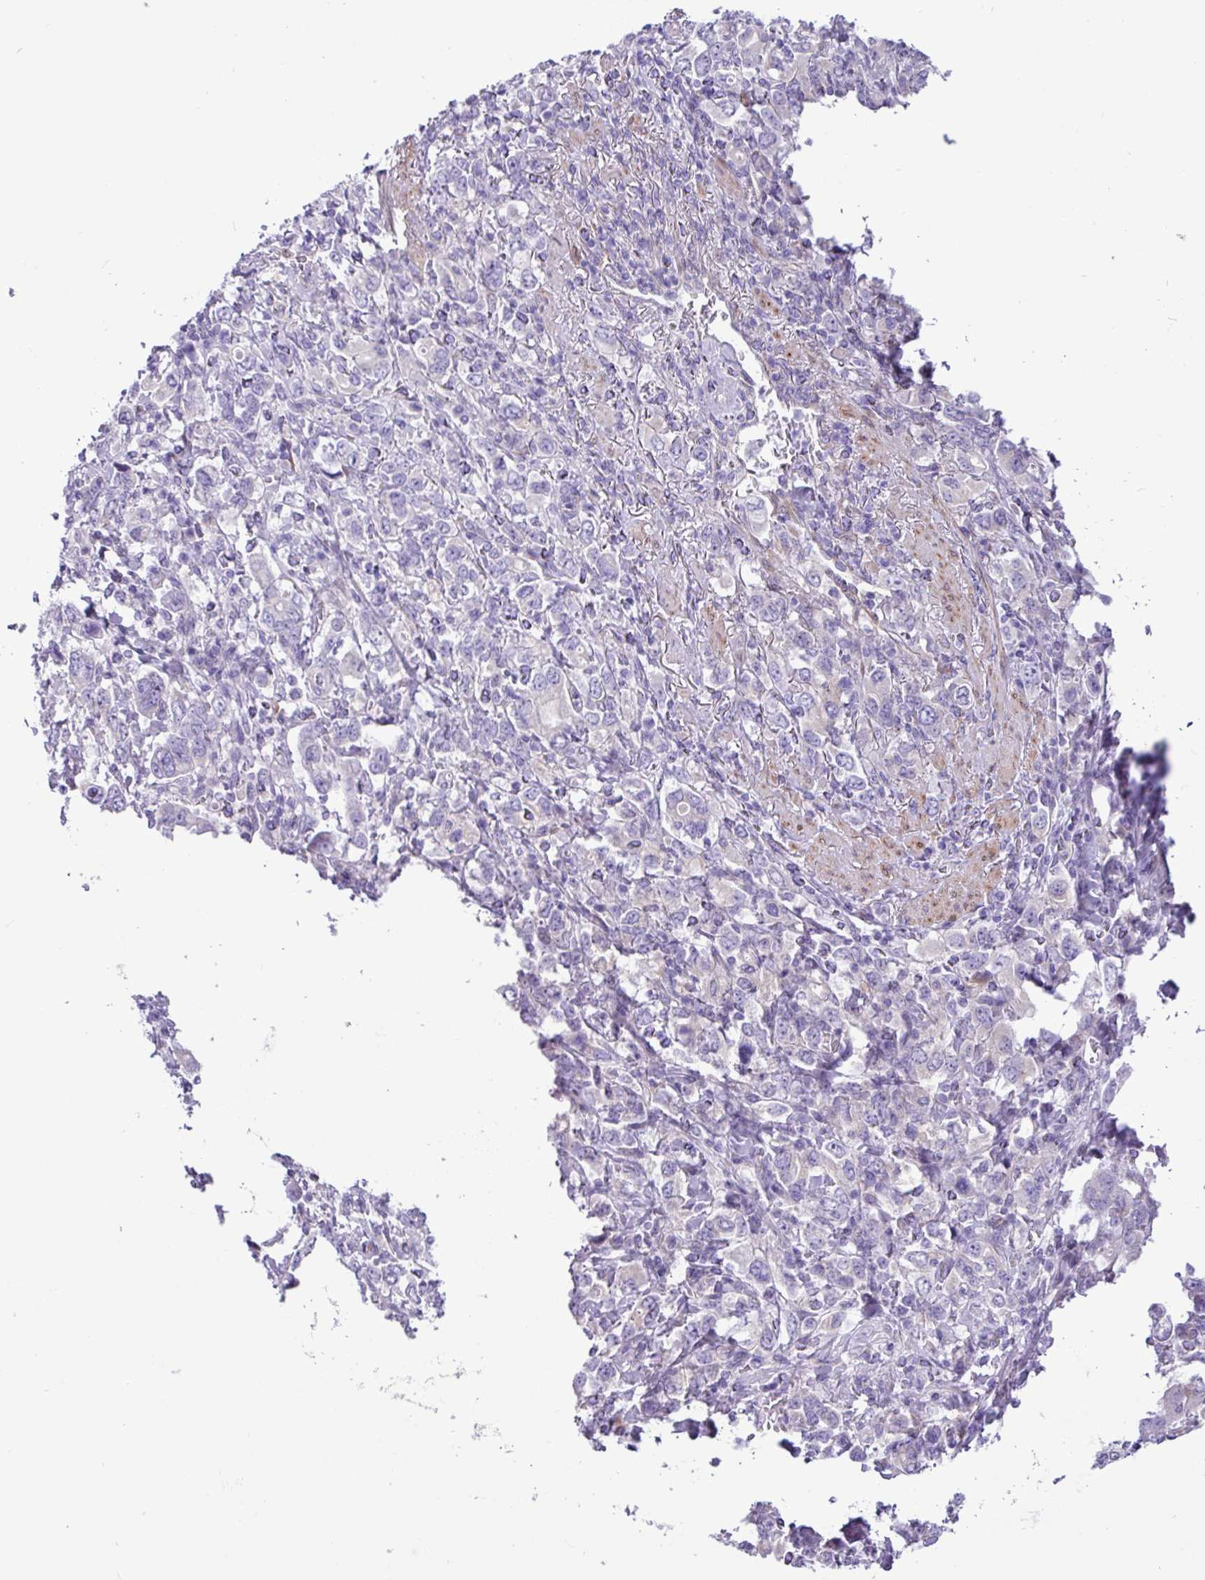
{"staining": {"intensity": "negative", "quantity": "none", "location": "none"}, "tissue": "stomach cancer", "cell_type": "Tumor cells", "image_type": "cancer", "snomed": [{"axis": "morphology", "description": "Adenocarcinoma, NOS"}, {"axis": "topography", "description": "Stomach, upper"}, {"axis": "topography", "description": "Stomach"}], "caption": "Adenocarcinoma (stomach) was stained to show a protein in brown. There is no significant positivity in tumor cells.", "gene": "SLC38A1", "patient": {"sex": "male", "age": 62}}